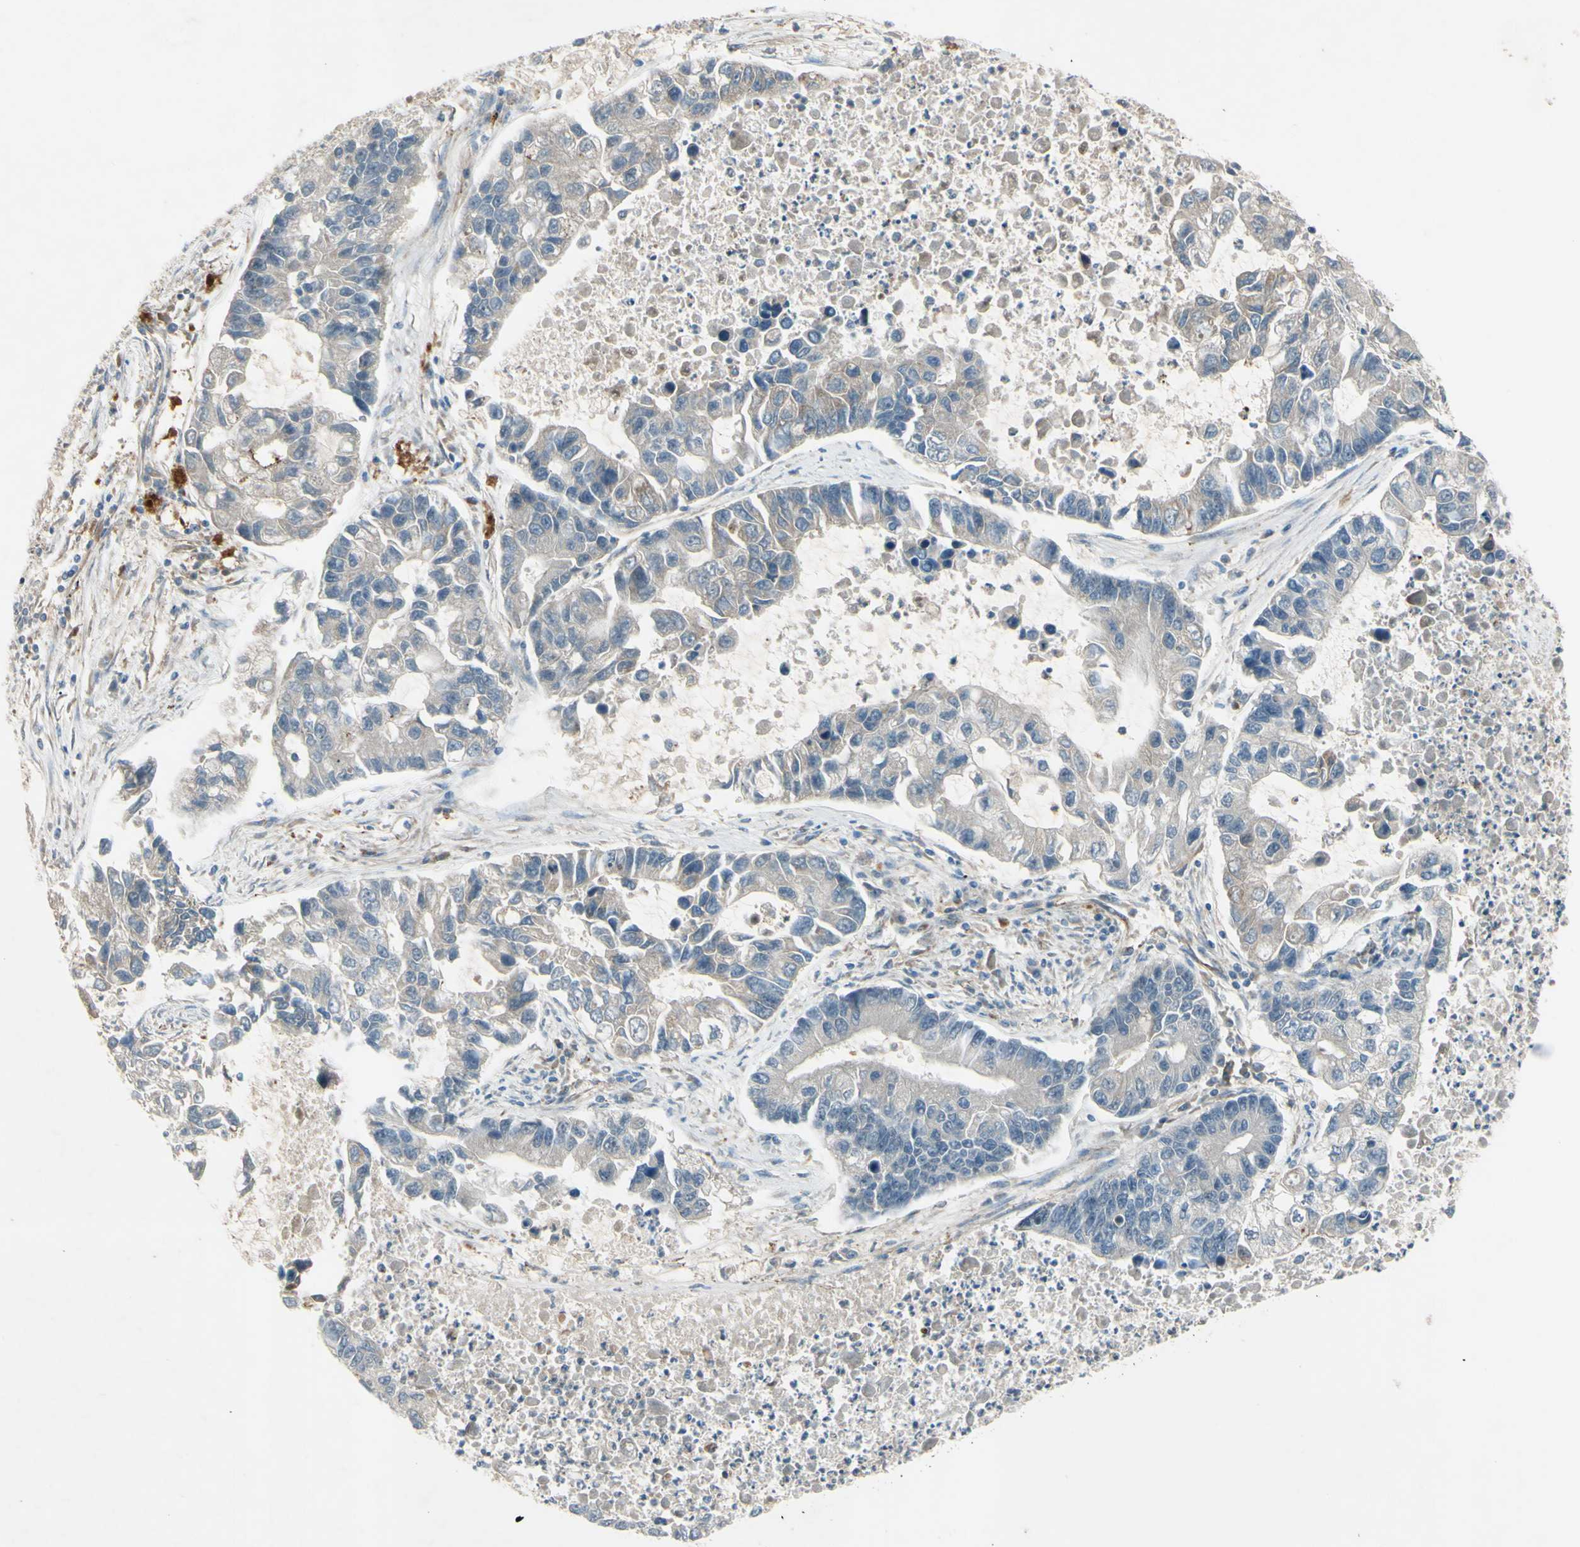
{"staining": {"intensity": "negative", "quantity": "none", "location": "none"}, "tissue": "lung cancer", "cell_type": "Tumor cells", "image_type": "cancer", "snomed": [{"axis": "morphology", "description": "Adenocarcinoma, NOS"}, {"axis": "topography", "description": "Lung"}], "caption": "This micrograph is of lung adenocarcinoma stained with IHC to label a protein in brown with the nuclei are counter-stained blue. There is no expression in tumor cells. (DAB (3,3'-diaminobenzidine) IHC with hematoxylin counter stain).", "gene": "FGFR2", "patient": {"sex": "female", "age": 51}}